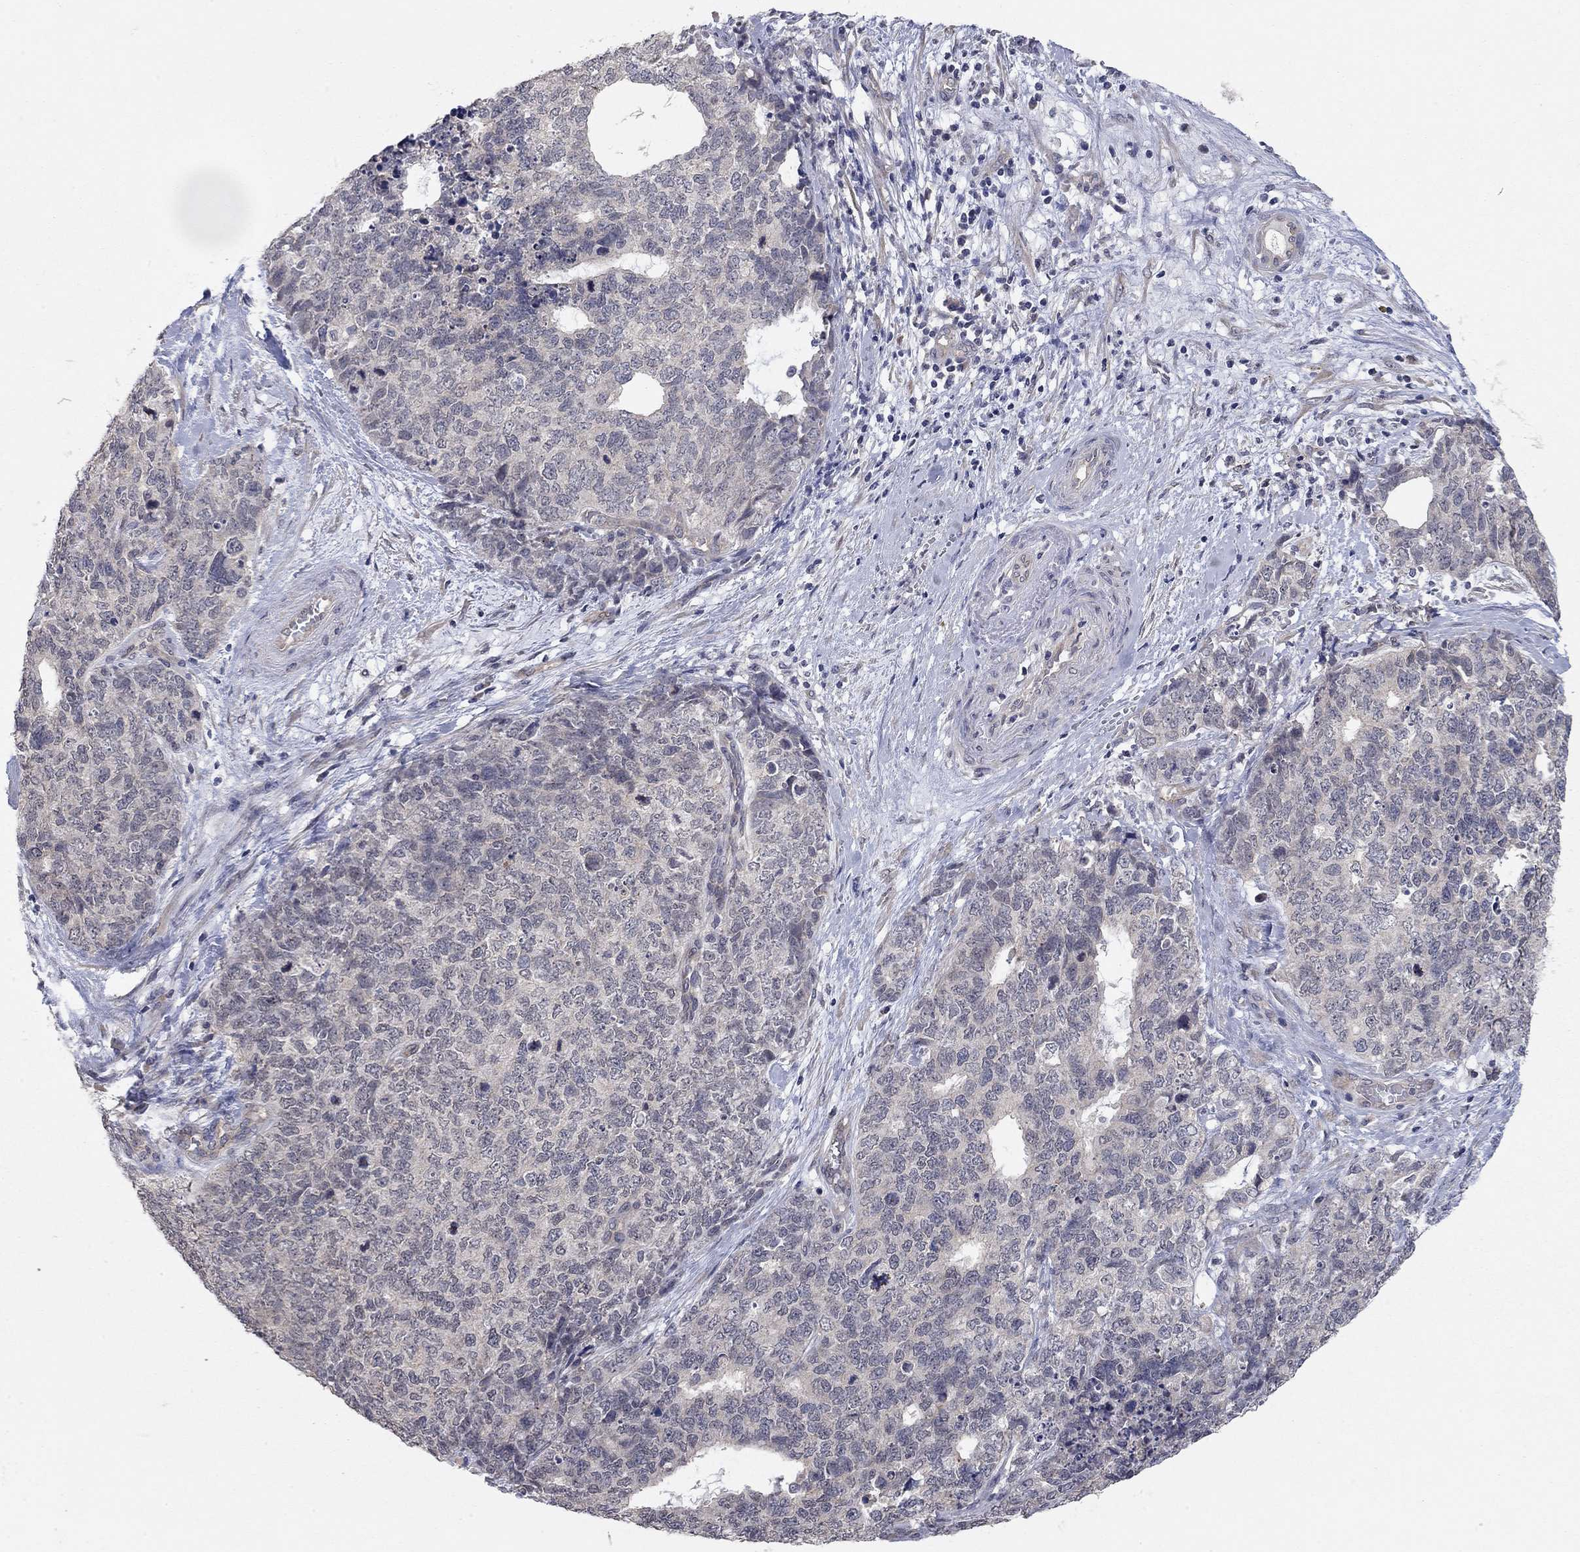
{"staining": {"intensity": "negative", "quantity": "none", "location": "none"}, "tissue": "cervical cancer", "cell_type": "Tumor cells", "image_type": "cancer", "snomed": [{"axis": "morphology", "description": "Squamous cell carcinoma, NOS"}, {"axis": "topography", "description": "Cervix"}], "caption": "Tumor cells show no significant expression in cervical cancer.", "gene": "WASF3", "patient": {"sex": "female", "age": 63}}